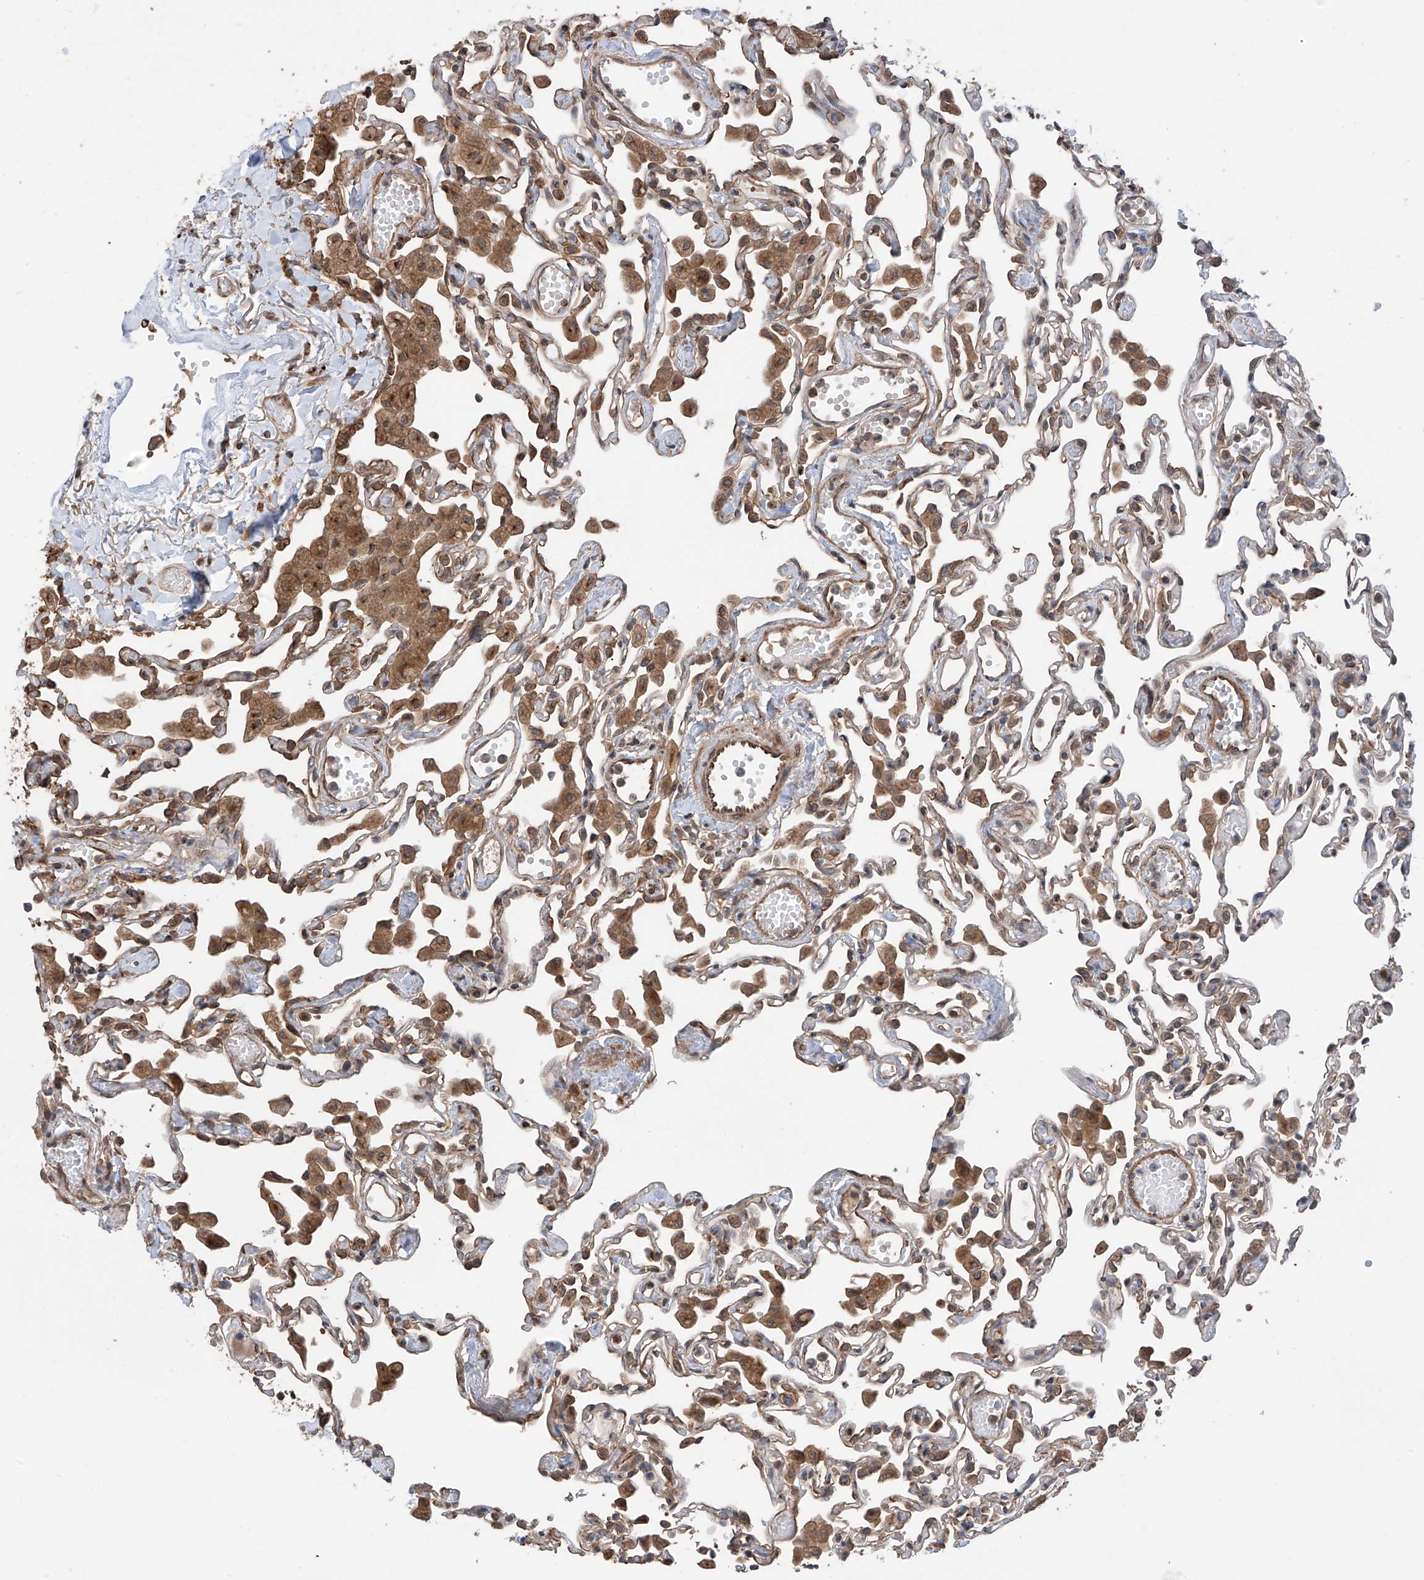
{"staining": {"intensity": "moderate", "quantity": "25%-75%", "location": "cytoplasmic/membranous"}, "tissue": "lung", "cell_type": "Alveolar cells", "image_type": "normal", "snomed": [{"axis": "morphology", "description": "Normal tissue, NOS"}, {"axis": "topography", "description": "Bronchus"}, {"axis": "topography", "description": "Lung"}], "caption": "Immunohistochemistry (IHC) photomicrograph of benign lung: lung stained using IHC reveals medium levels of moderate protein expression localized specifically in the cytoplasmic/membranous of alveolar cells, appearing as a cytoplasmic/membranous brown color.", "gene": "RPAIN", "patient": {"sex": "female", "age": 49}}